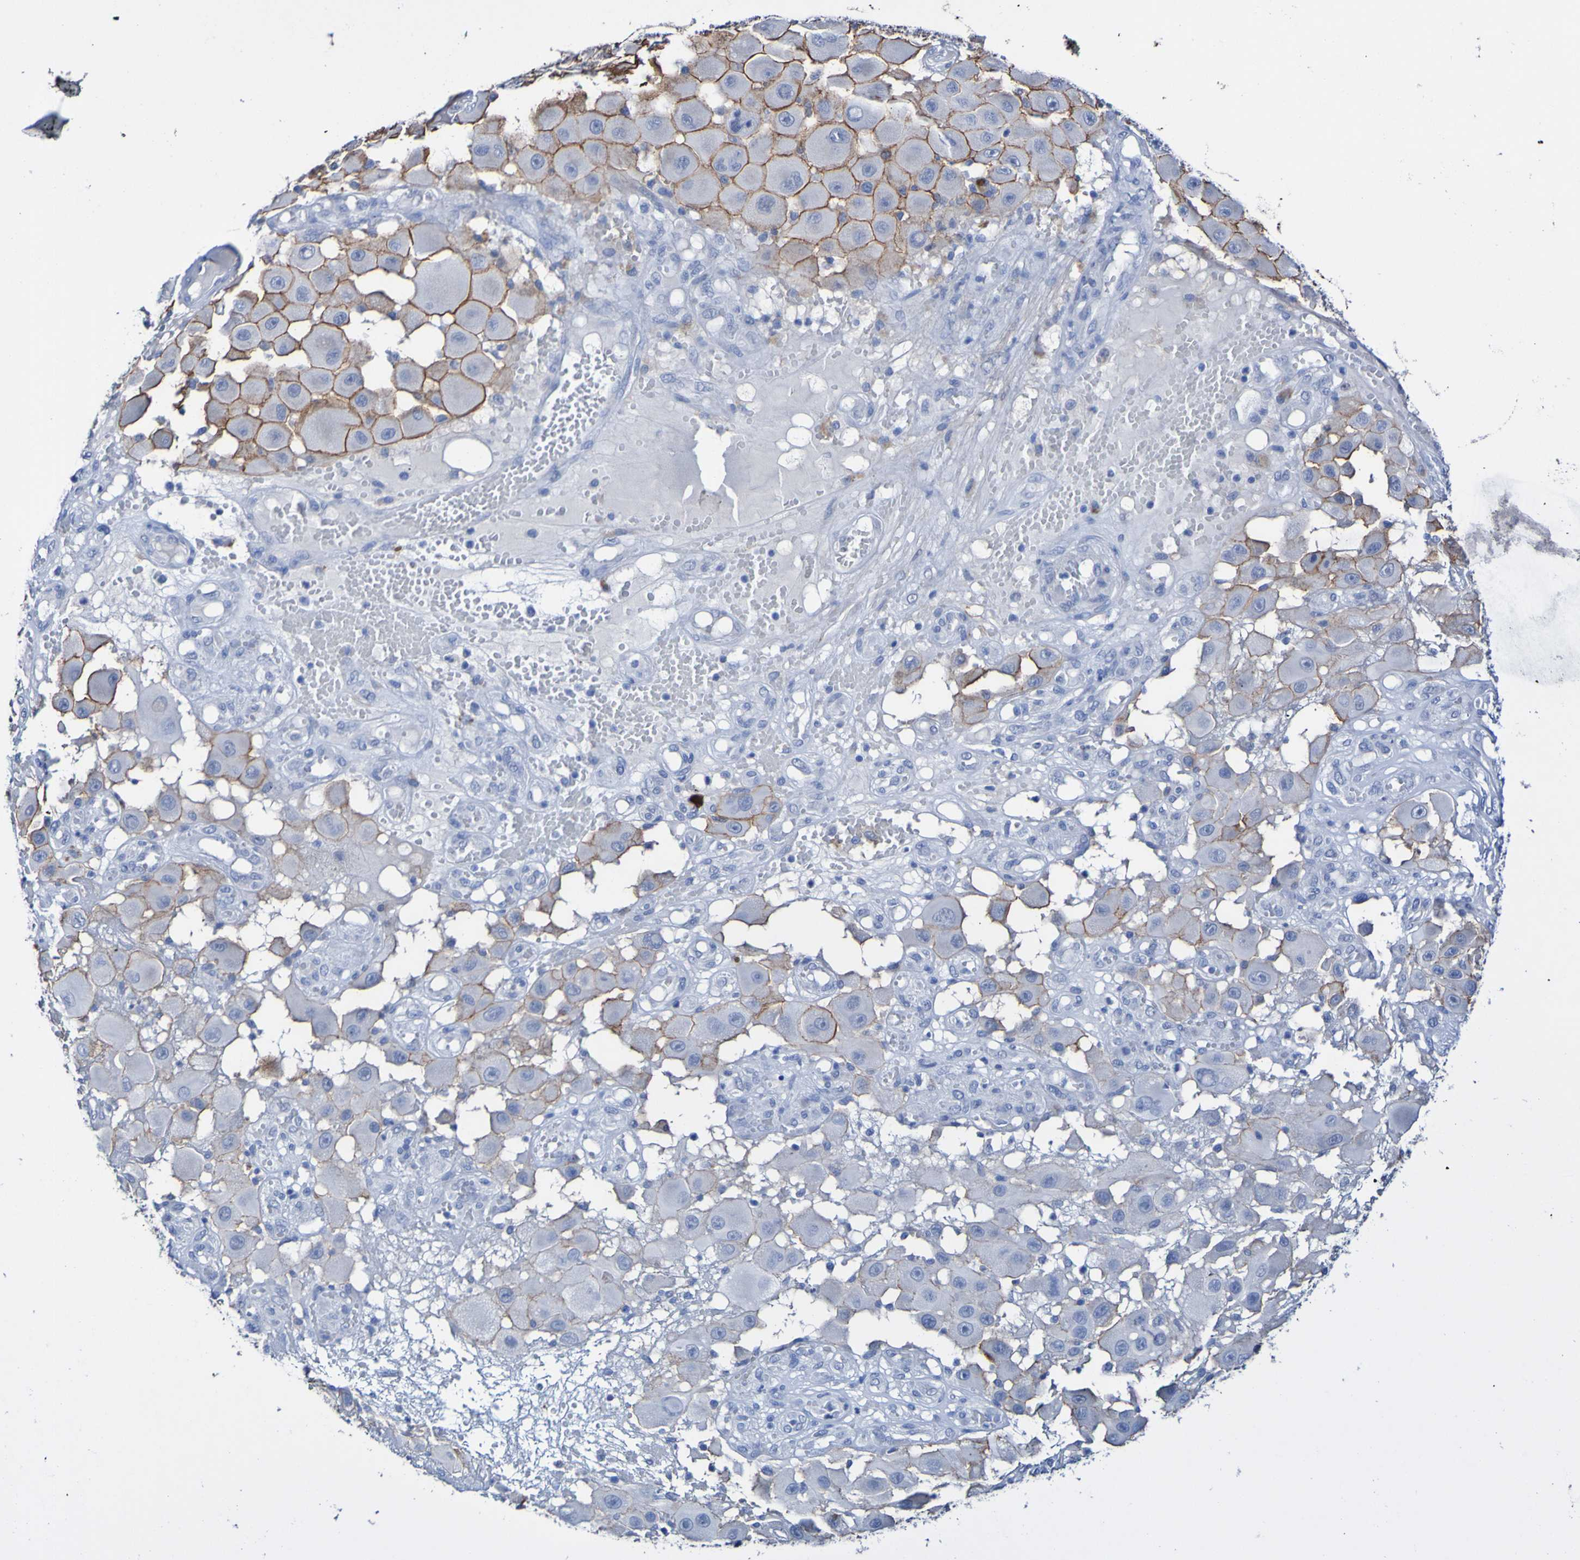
{"staining": {"intensity": "moderate", "quantity": ">75%", "location": "cytoplasmic/membranous"}, "tissue": "melanoma", "cell_type": "Tumor cells", "image_type": "cancer", "snomed": [{"axis": "morphology", "description": "Malignant melanoma, NOS"}, {"axis": "topography", "description": "Skin"}], "caption": "Immunohistochemical staining of human malignant melanoma exhibits moderate cytoplasmic/membranous protein staining in approximately >75% of tumor cells.", "gene": "SGCB", "patient": {"sex": "female", "age": 81}}